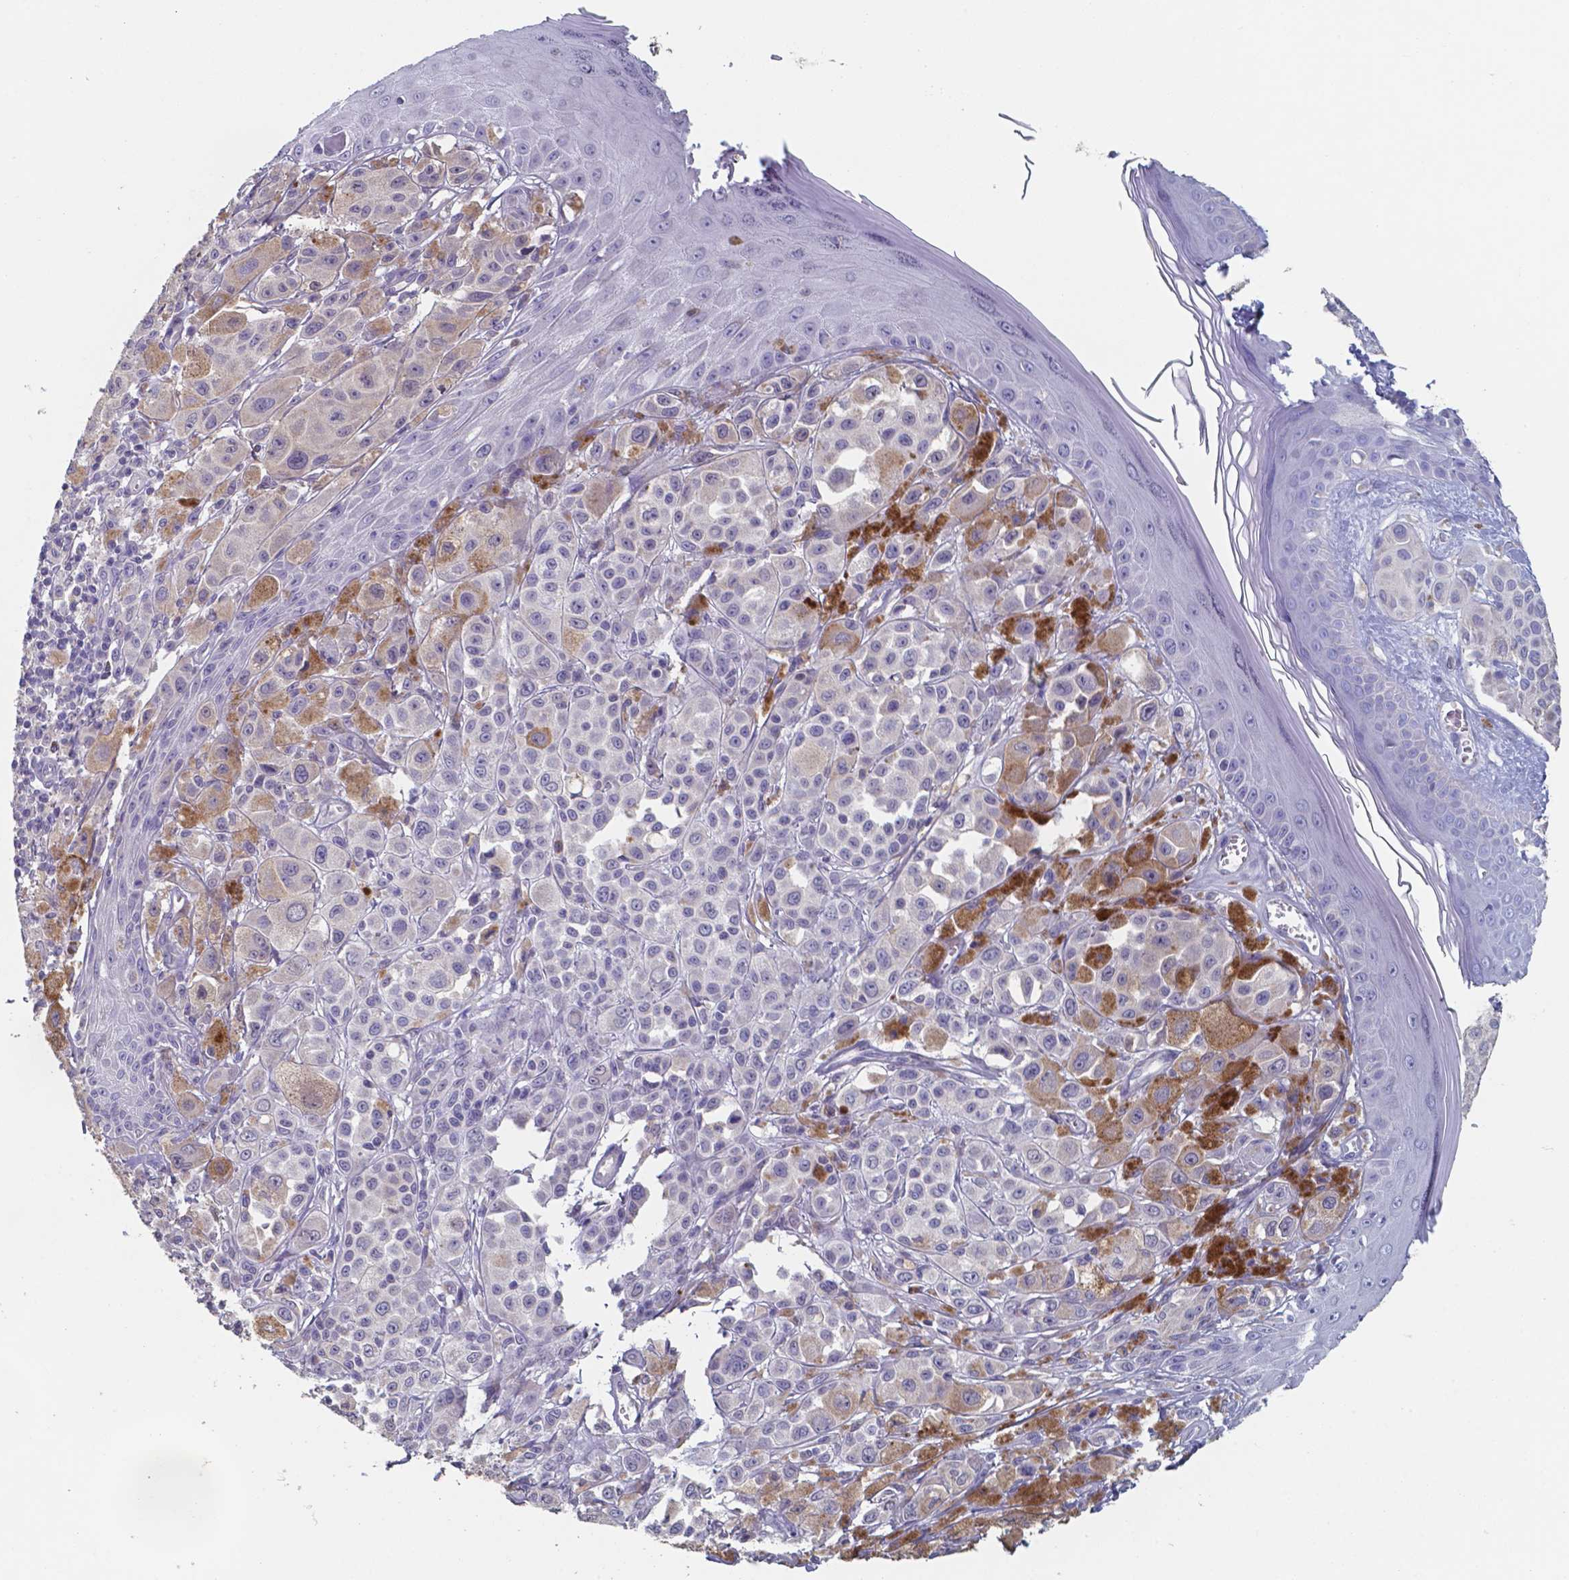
{"staining": {"intensity": "negative", "quantity": "none", "location": "none"}, "tissue": "melanoma", "cell_type": "Tumor cells", "image_type": "cancer", "snomed": [{"axis": "morphology", "description": "Malignant melanoma, NOS"}, {"axis": "topography", "description": "Skin"}], "caption": "Tumor cells are negative for protein expression in human melanoma.", "gene": "FOXJ1", "patient": {"sex": "male", "age": 67}}